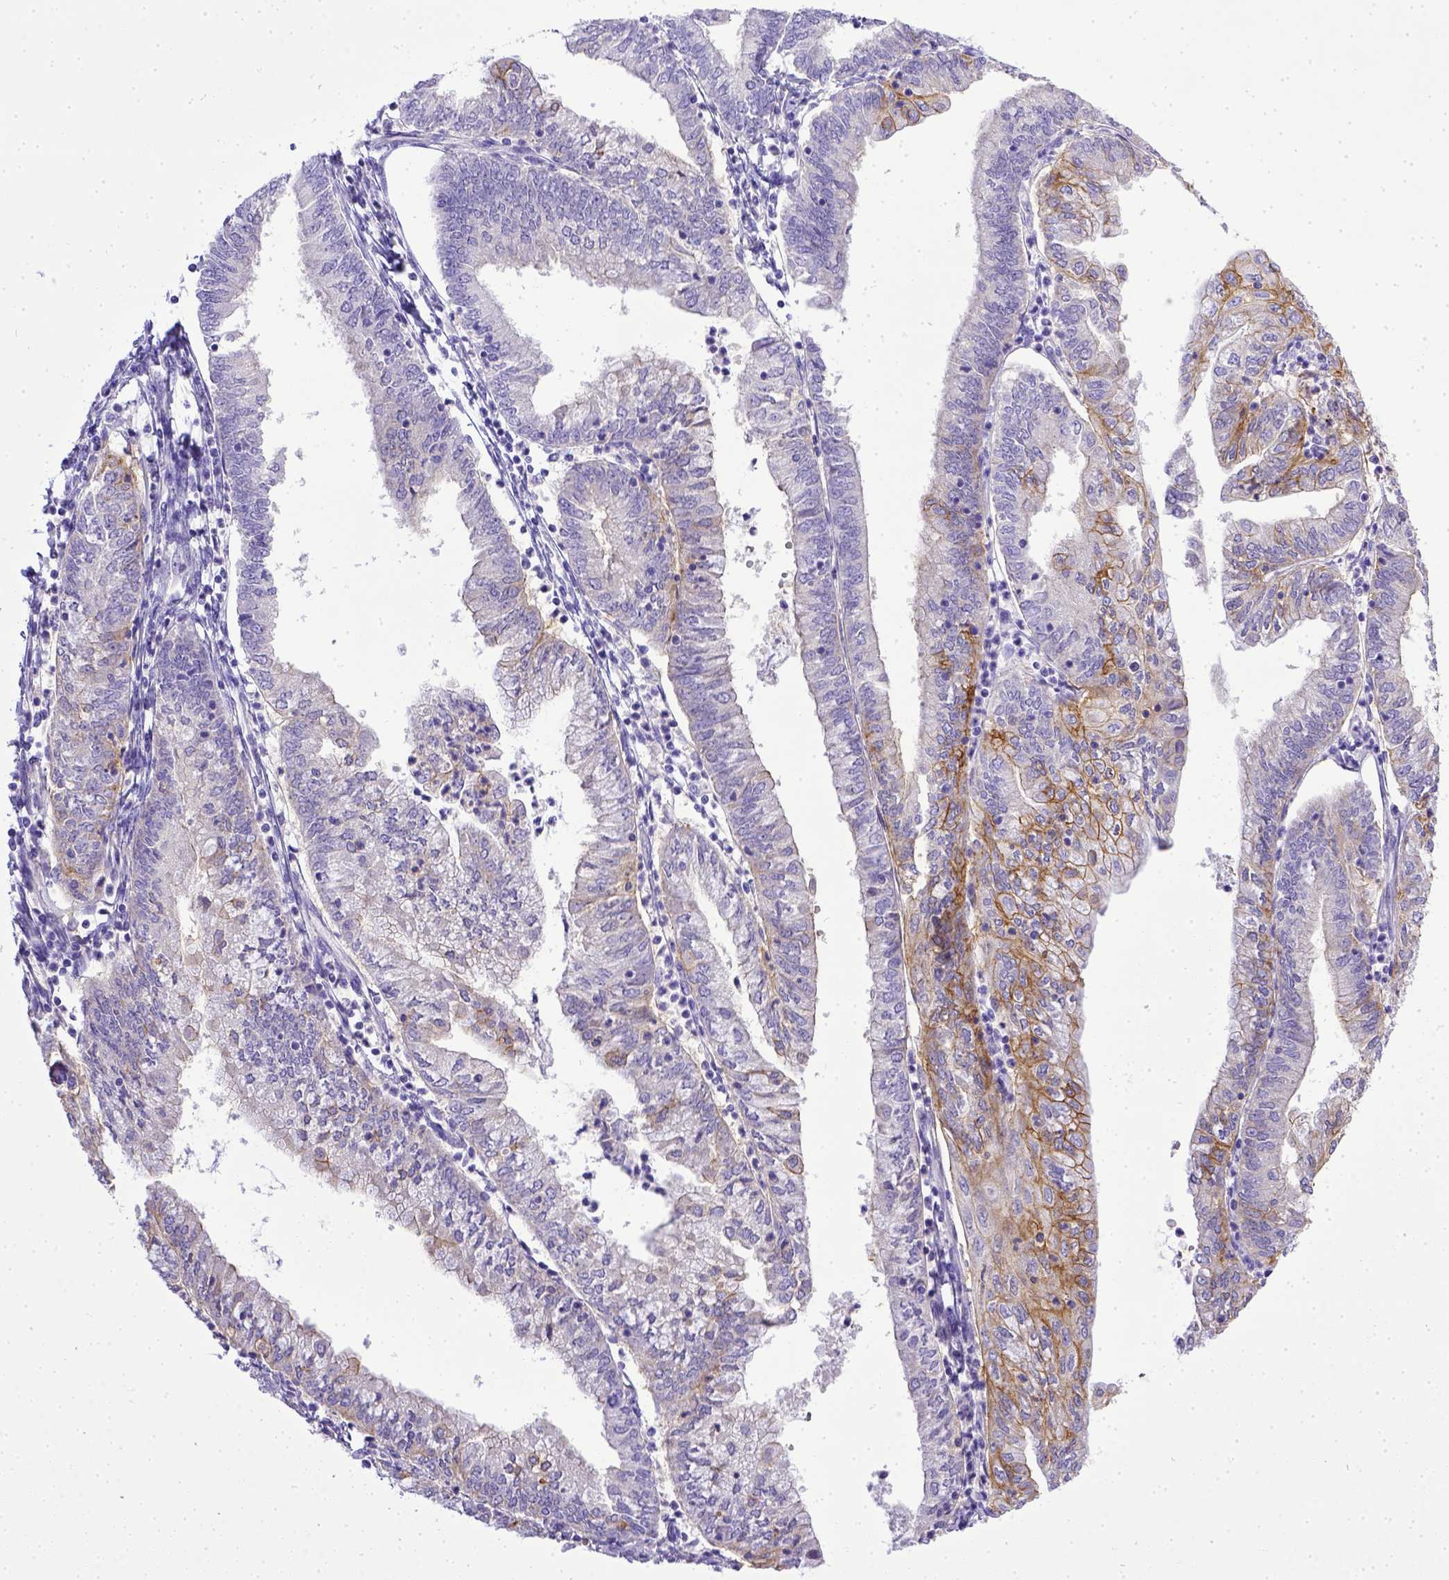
{"staining": {"intensity": "moderate", "quantity": "<25%", "location": "cytoplasmic/membranous"}, "tissue": "endometrial cancer", "cell_type": "Tumor cells", "image_type": "cancer", "snomed": [{"axis": "morphology", "description": "Adenocarcinoma, NOS"}, {"axis": "topography", "description": "Endometrium"}], "caption": "Approximately <25% of tumor cells in adenocarcinoma (endometrial) demonstrate moderate cytoplasmic/membranous protein expression as visualized by brown immunohistochemical staining.", "gene": "BTN1A1", "patient": {"sex": "female", "age": 55}}